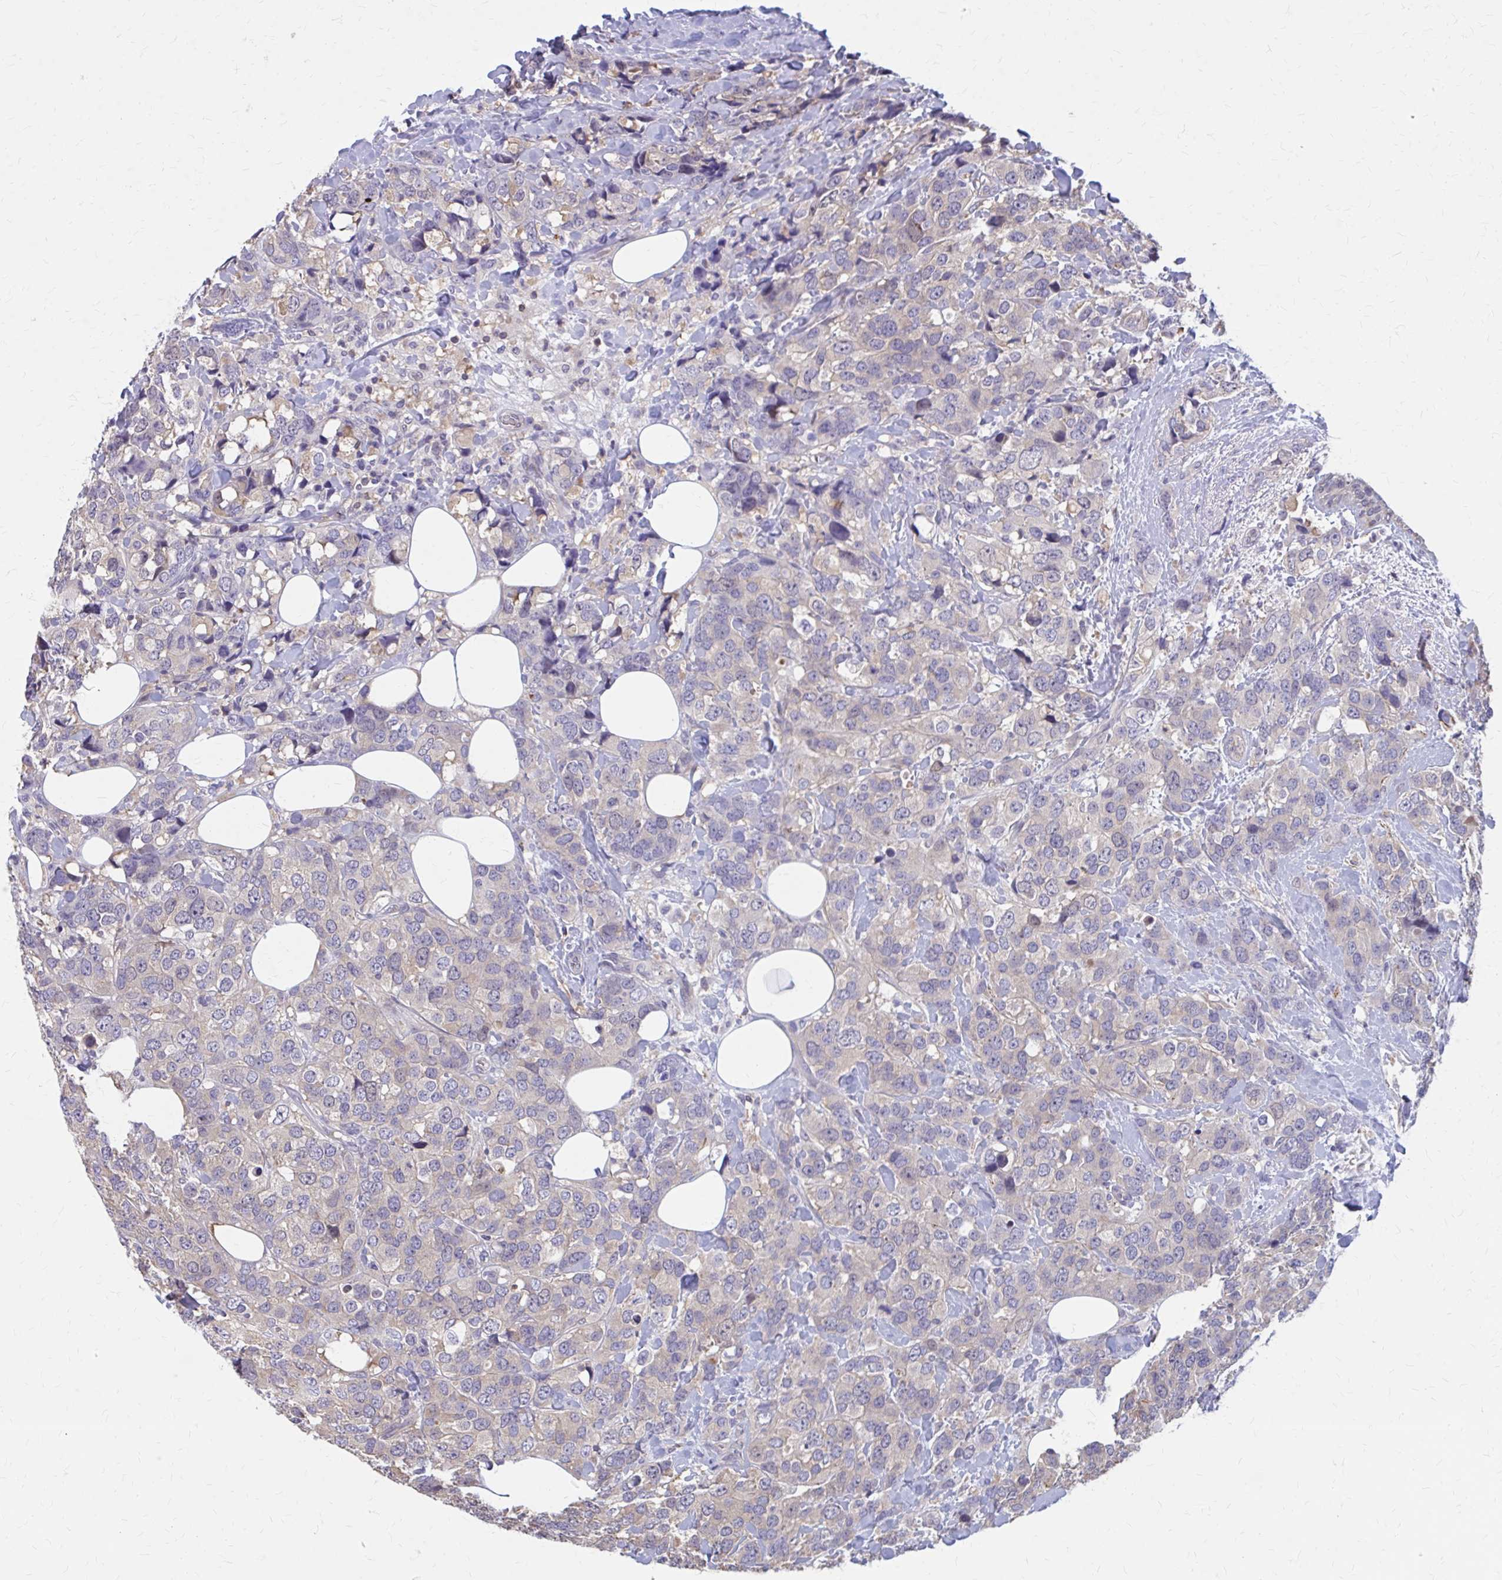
{"staining": {"intensity": "negative", "quantity": "none", "location": "none"}, "tissue": "breast cancer", "cell_type": "Tumor cells", "image_type": "cancer", "snomed": [{"axis": "morphology", "description": "Lobular carcinoma"}, {"axis": "topography", "description": "Breast"}], "caption": "Photomicrograph shows no protein staining in tumor cells of breast cancer (lobular carcinoma) tissue.", "gene": "IFI44L", "patient": {"sex": "female", "age": 59}}